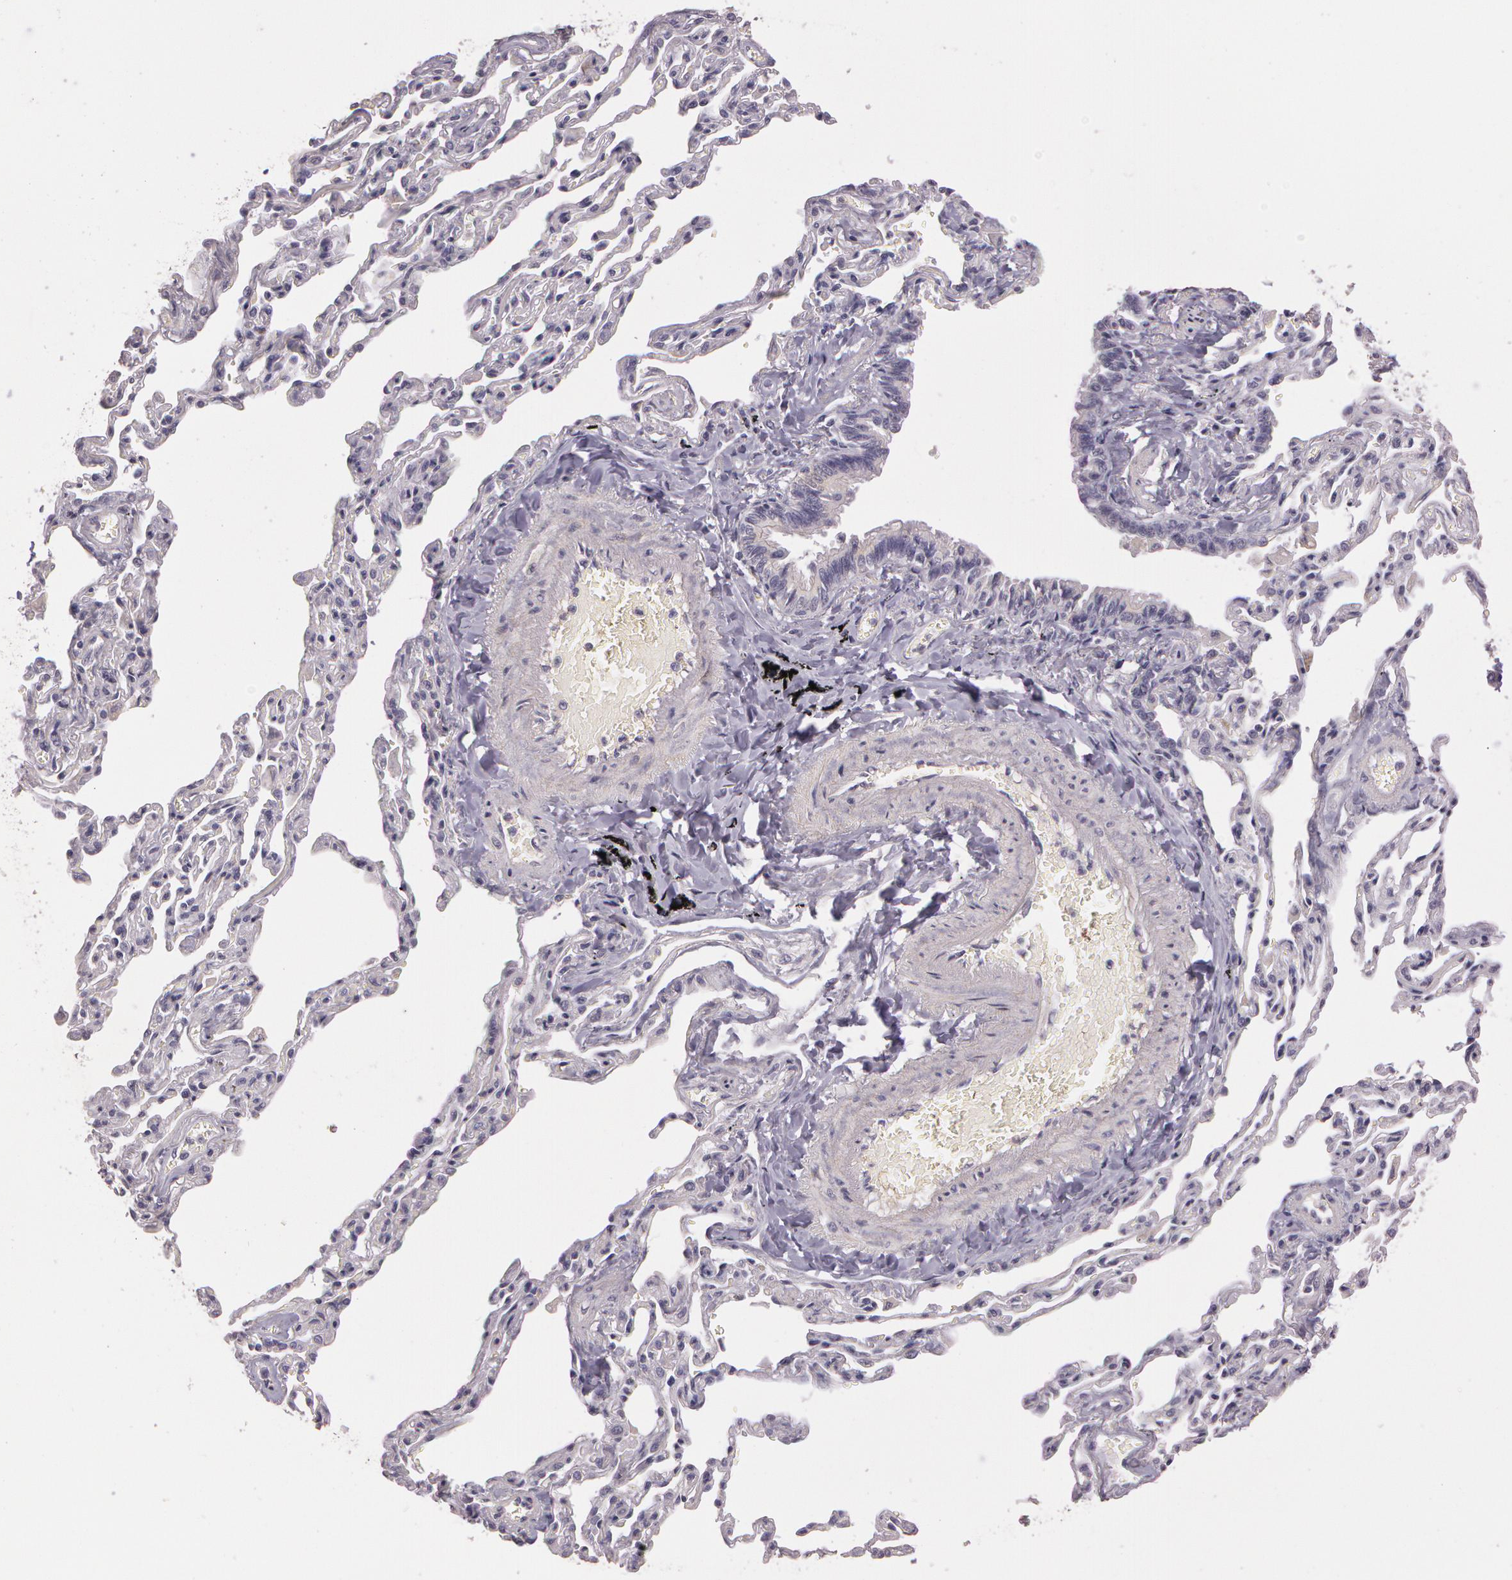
{"staining": {"intensity": "negative", "quantity": "none", "location": "none"}, "tissue": "bronchus", "cell_type": "Respiratory epithelial cells", "image_type": "normal", "snomed": [{"axis": "morphology", "description": "Normal tissue, NOS"}, {"axis": "topography", "description": "Cartilage tissue"}, {"axis": "topography", "description": "Bronchus"}, {"axis": "topography", "description": "Lung"}], "caption": "The photomicrograph shows no staining of respiratory epithelial cells in normal bronchus. (Stains: DAB IHC with hematoxylin counter stain, Microscopy: brightfield microscopy at high magnification).", "gene": "G2E3", "patient": {"sex": "male", "age": 64}}